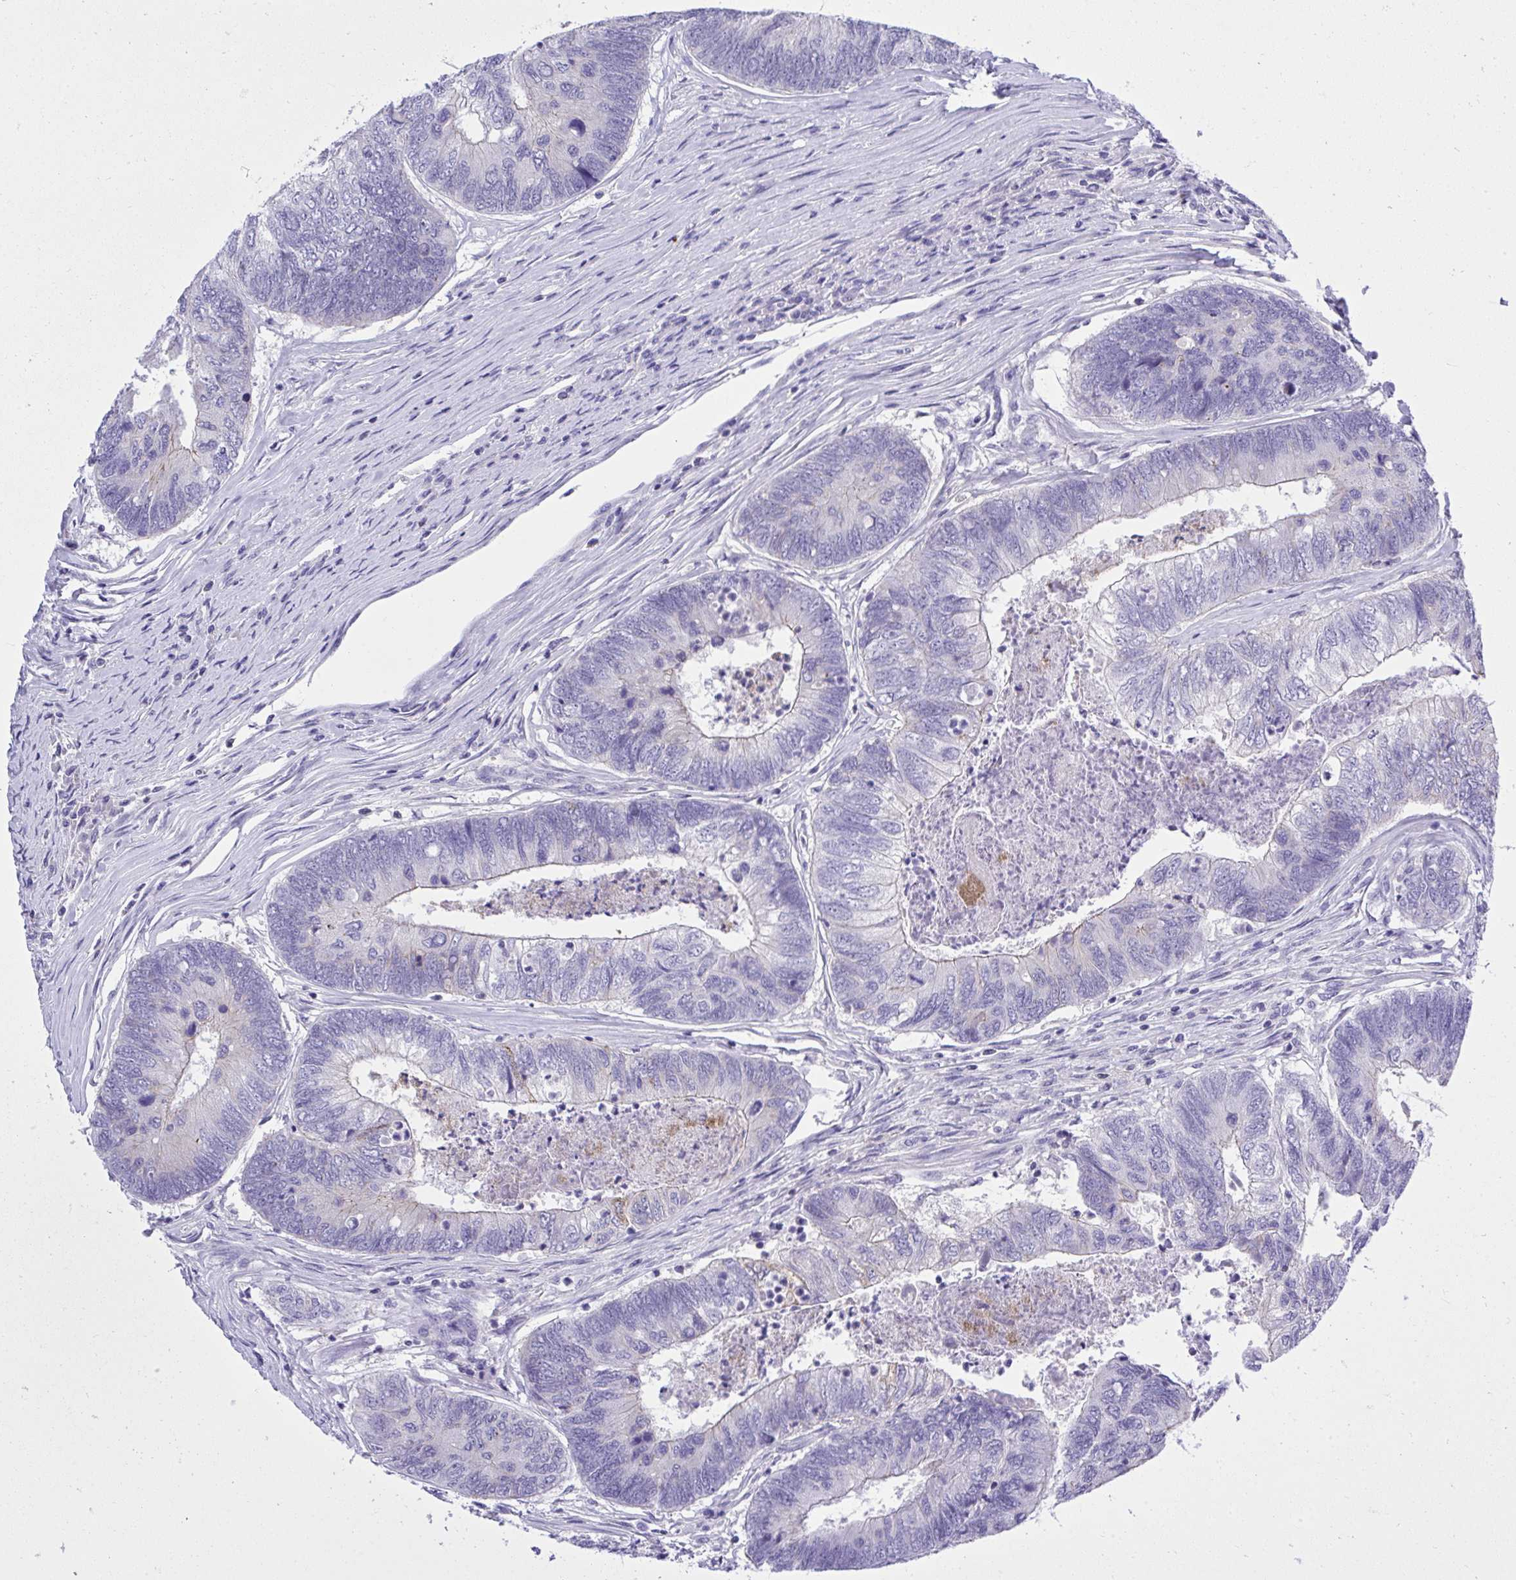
{"staining": {"intensity": "weak", "quantity": "<25%", "location": "cytoplasmic/membranous"}, "tissue": "colorectal cancer", "cell_type": "Tumor cells", "image_type": "cancer", "snomed": [{"axis": "morphology", "description": "Adenocarcinoma, NOS"}, {"axis": "topography", "description": "Colon"}], "caption": "High power microscopy photomicrograph of an immunohistochemistry (IHC) histopathology image of colorectal adenocarcinoma, revealing no significant positivity in tumor cells.", "gene": "ST6GALNAC3", "patient": {"sex": "female", "age": 67}}